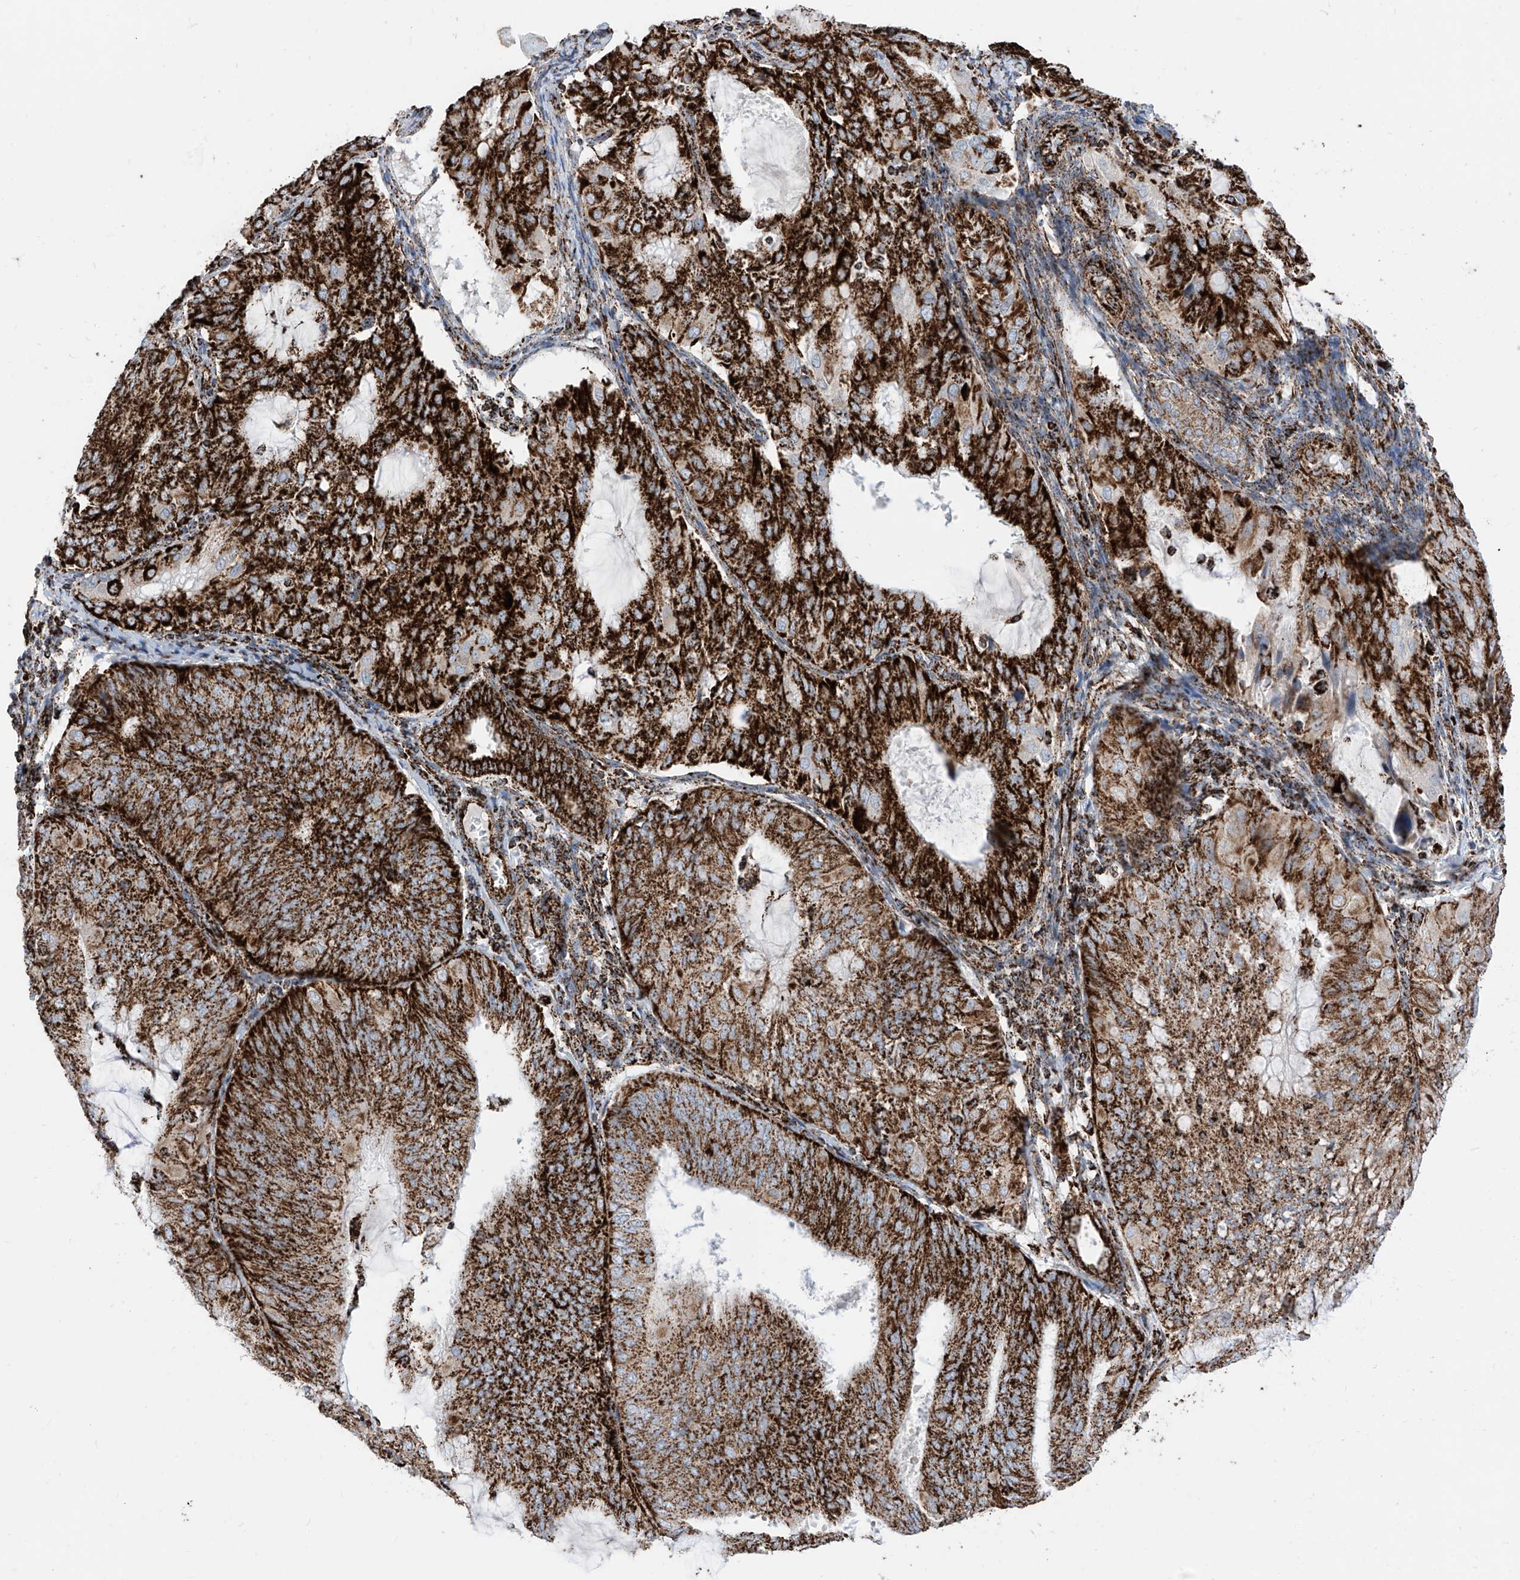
{"staining": {"intensity": "strong", "quantity": ">75%", "location": "cytoplasmic/membranous"}, "tissue": "endometrial cancer", "cell_type": "Tumor cells", "image_type": "cancer", "snomed": [{"axis": "morphology", "description": "Adenocarcinoma, NOS"}, {"axis": "topography", "description": "Endometrium"}], "caption": "A brown stain highlights strong cytoplasmic/membranous expression of a protein in human adenocarcinoma (endometrial) tumor cells.", "gene": "COX5B", "patient": {"sex": "female", "age": 81}}